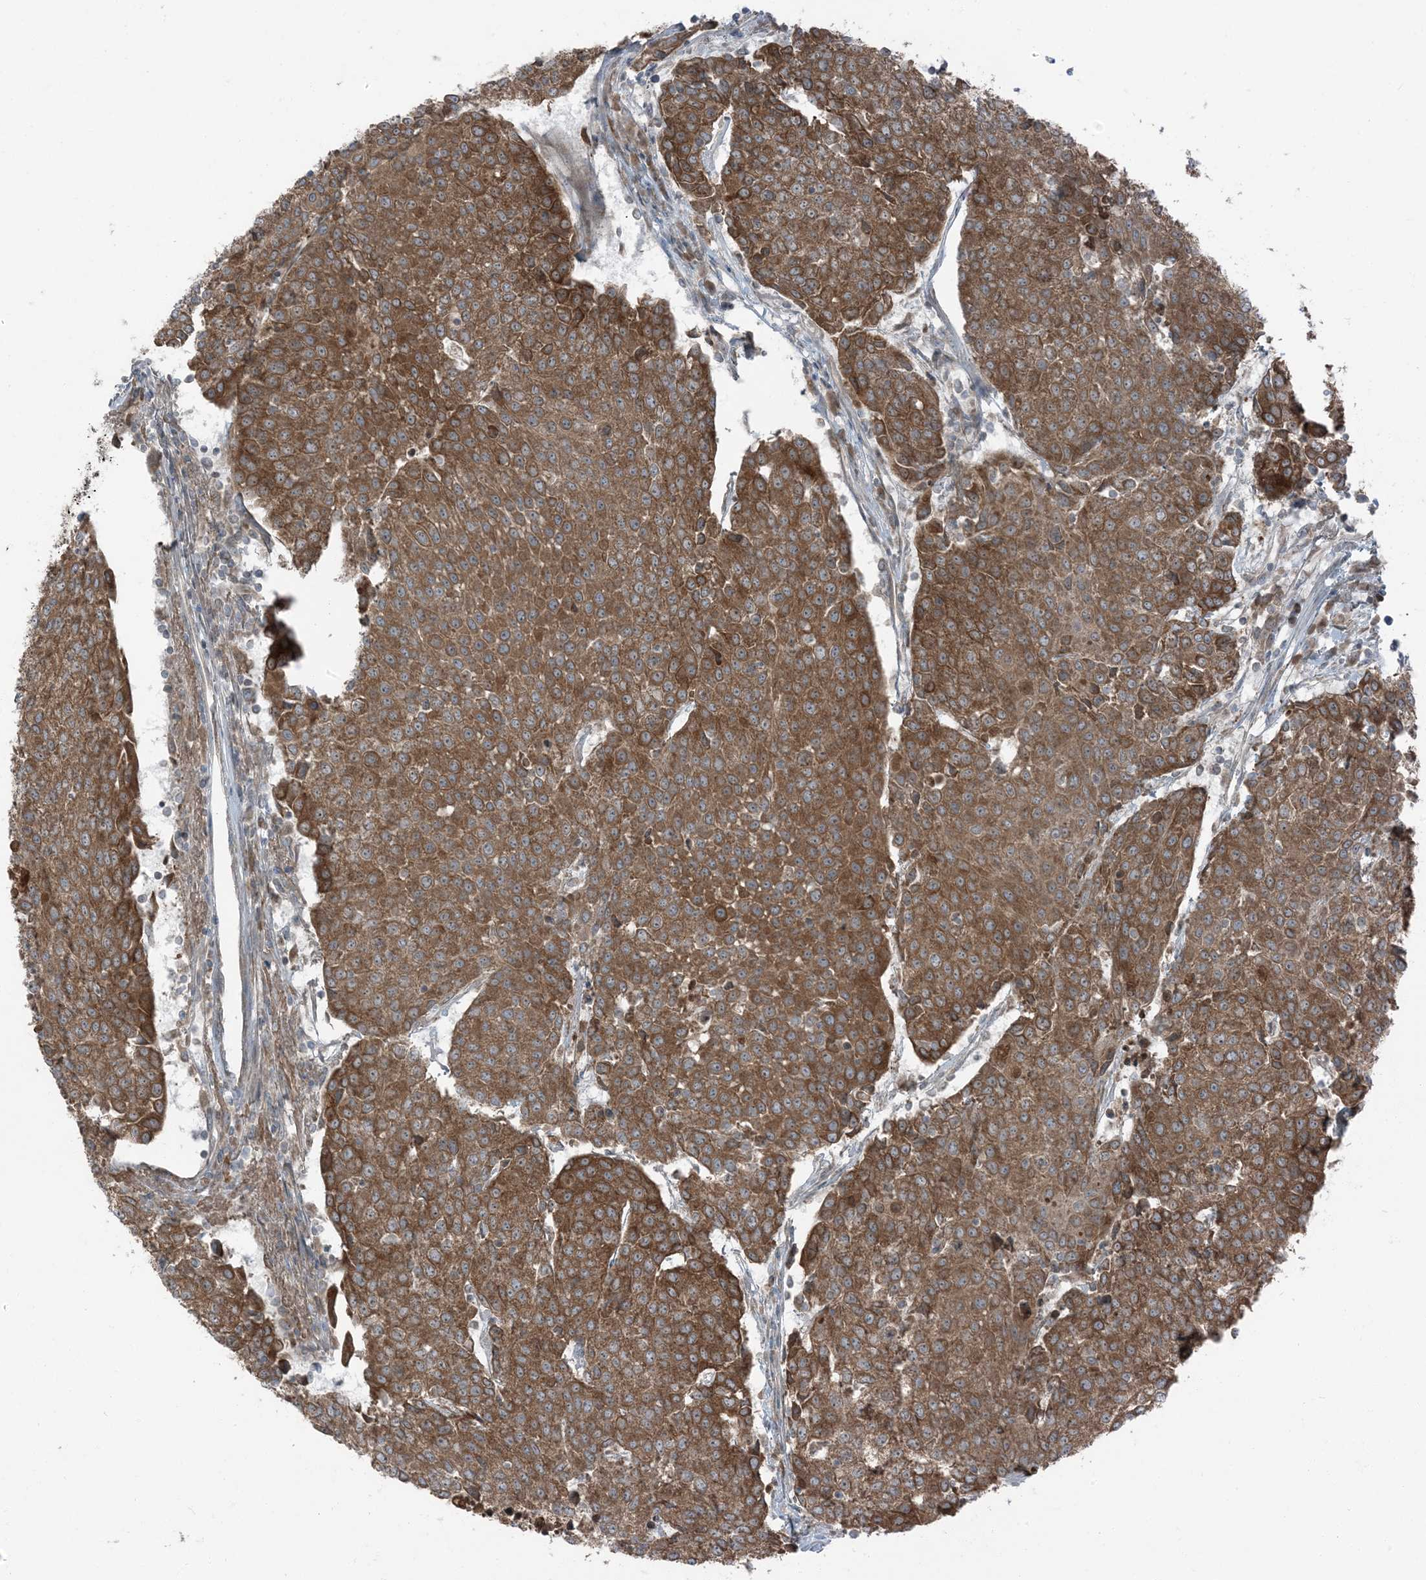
{"staining": {"intensity": "moderate", "quantity": ">75%", "location": "cytoplasmic/membranous"}, "tissue": "urothelial cancer", "cell_type": "Tumor cells", "image_type": "cancer", "snomed": [{"axis": "morphology", "description": "Urothelial carcinoma, High grade"}, {"axis": "topography", "description": "Urinary bladder"}], "caption": "Immunohistochemical staining of human high-grade urothelial carcinoma shows medium levels of moderate cytoplasmic/membranous protein staining in approximately >75% of tumor cells.", "gene": "RAB3GAP1", "patient": {"sex": "female", "age": 85}}